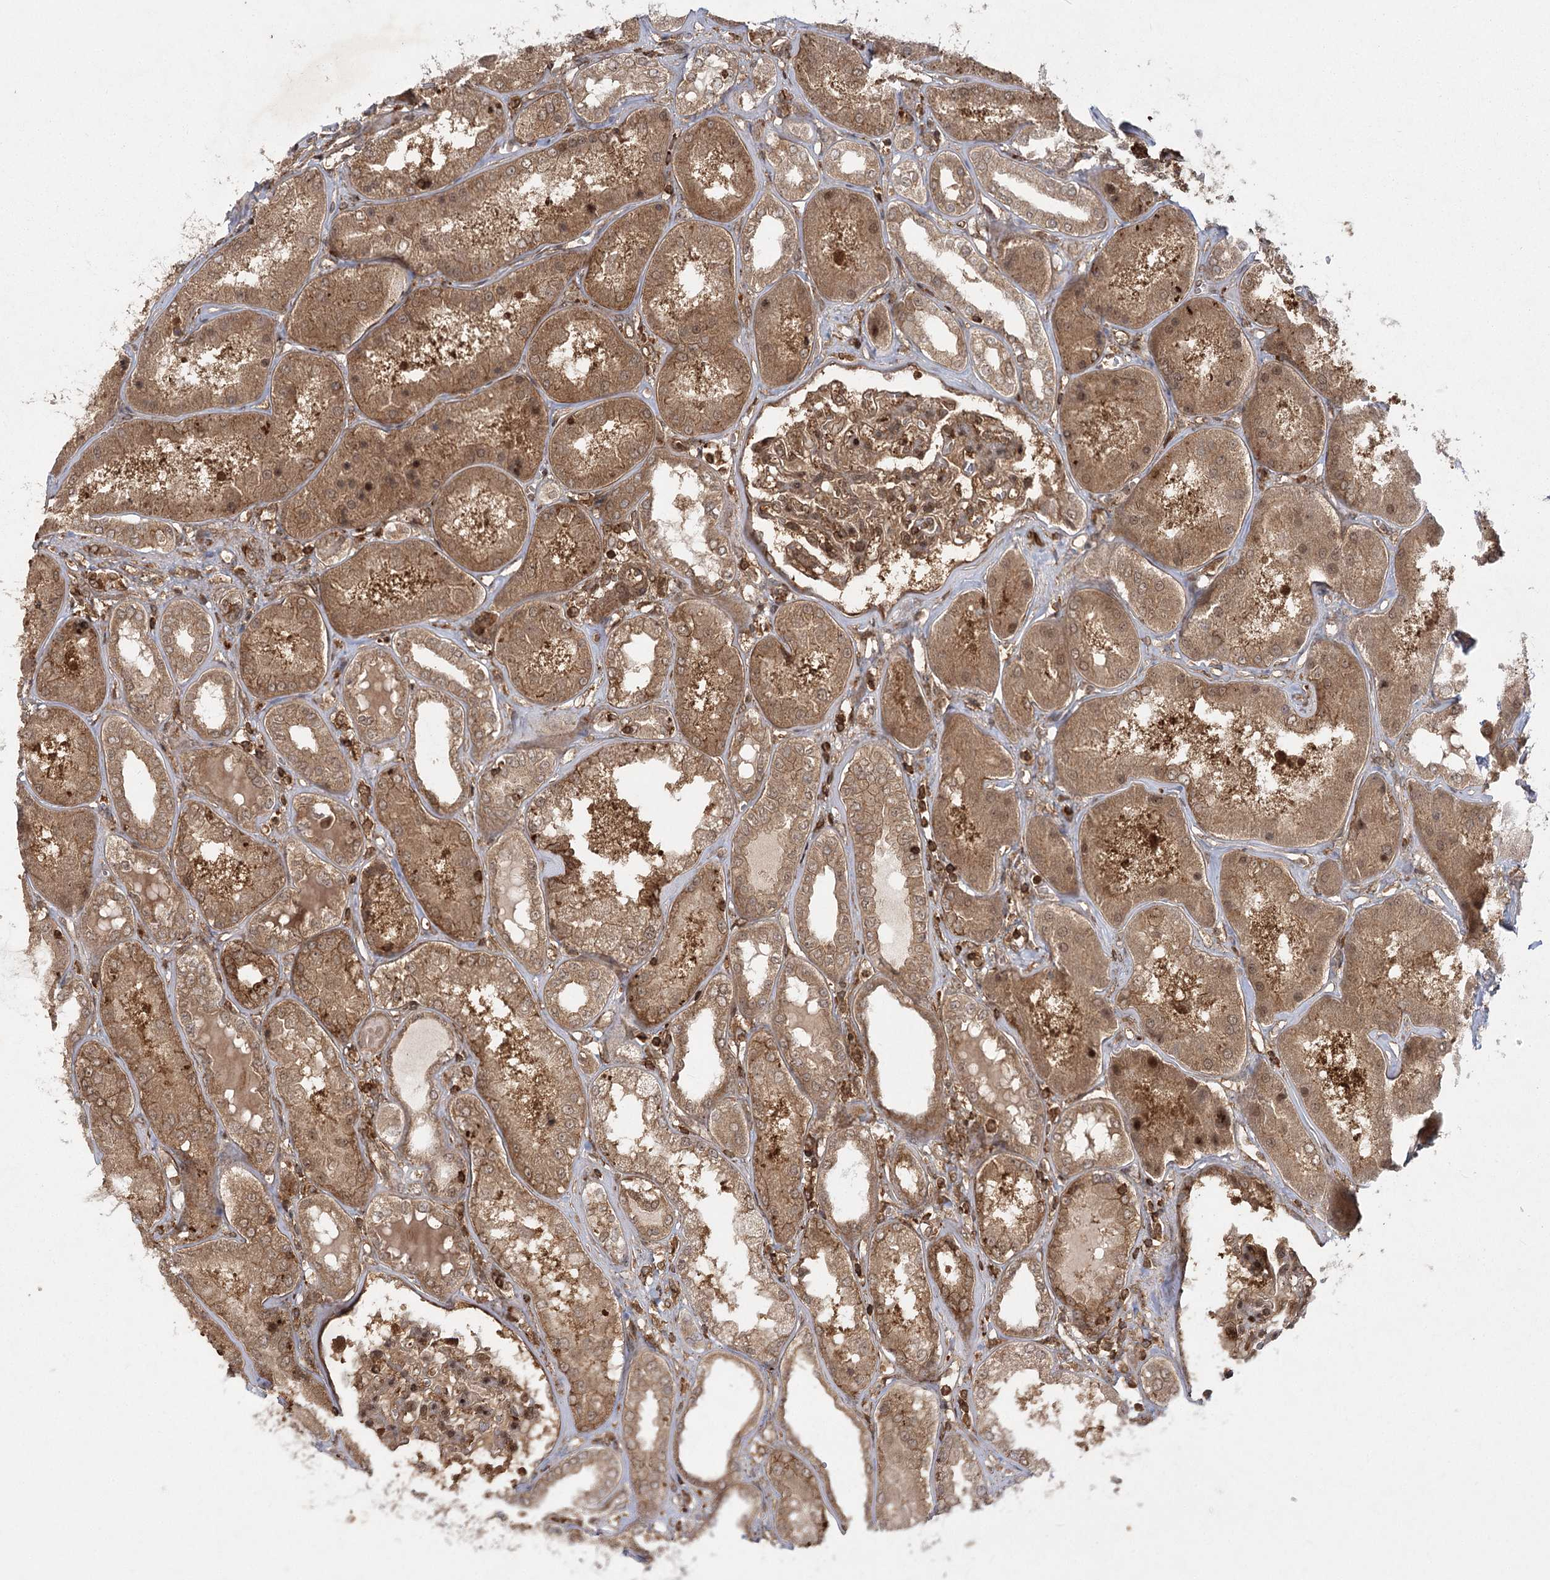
{"staining": {"intensity": "moderate", "quantity": ">75%", "location": "cytoplasmic/membranous,nuclear"}, "tissue": "kidney", "cell_type": "Cells in glomeruli", "image_type": "normal", "snomed": [{"axis": "morphology", "description": "Normal tissue, NOS"}, {"axis": "topography", "description": "Kidney"}], "caption": "Unremarkable kidney shows moderate cytoplasmic/membranous,nuclear positivity in approximately >75% of cells in glomeruli, visualized by immunohistochemistry.", "gene": "MDFIC", "patient": {"sex": "female", "age": 56}}